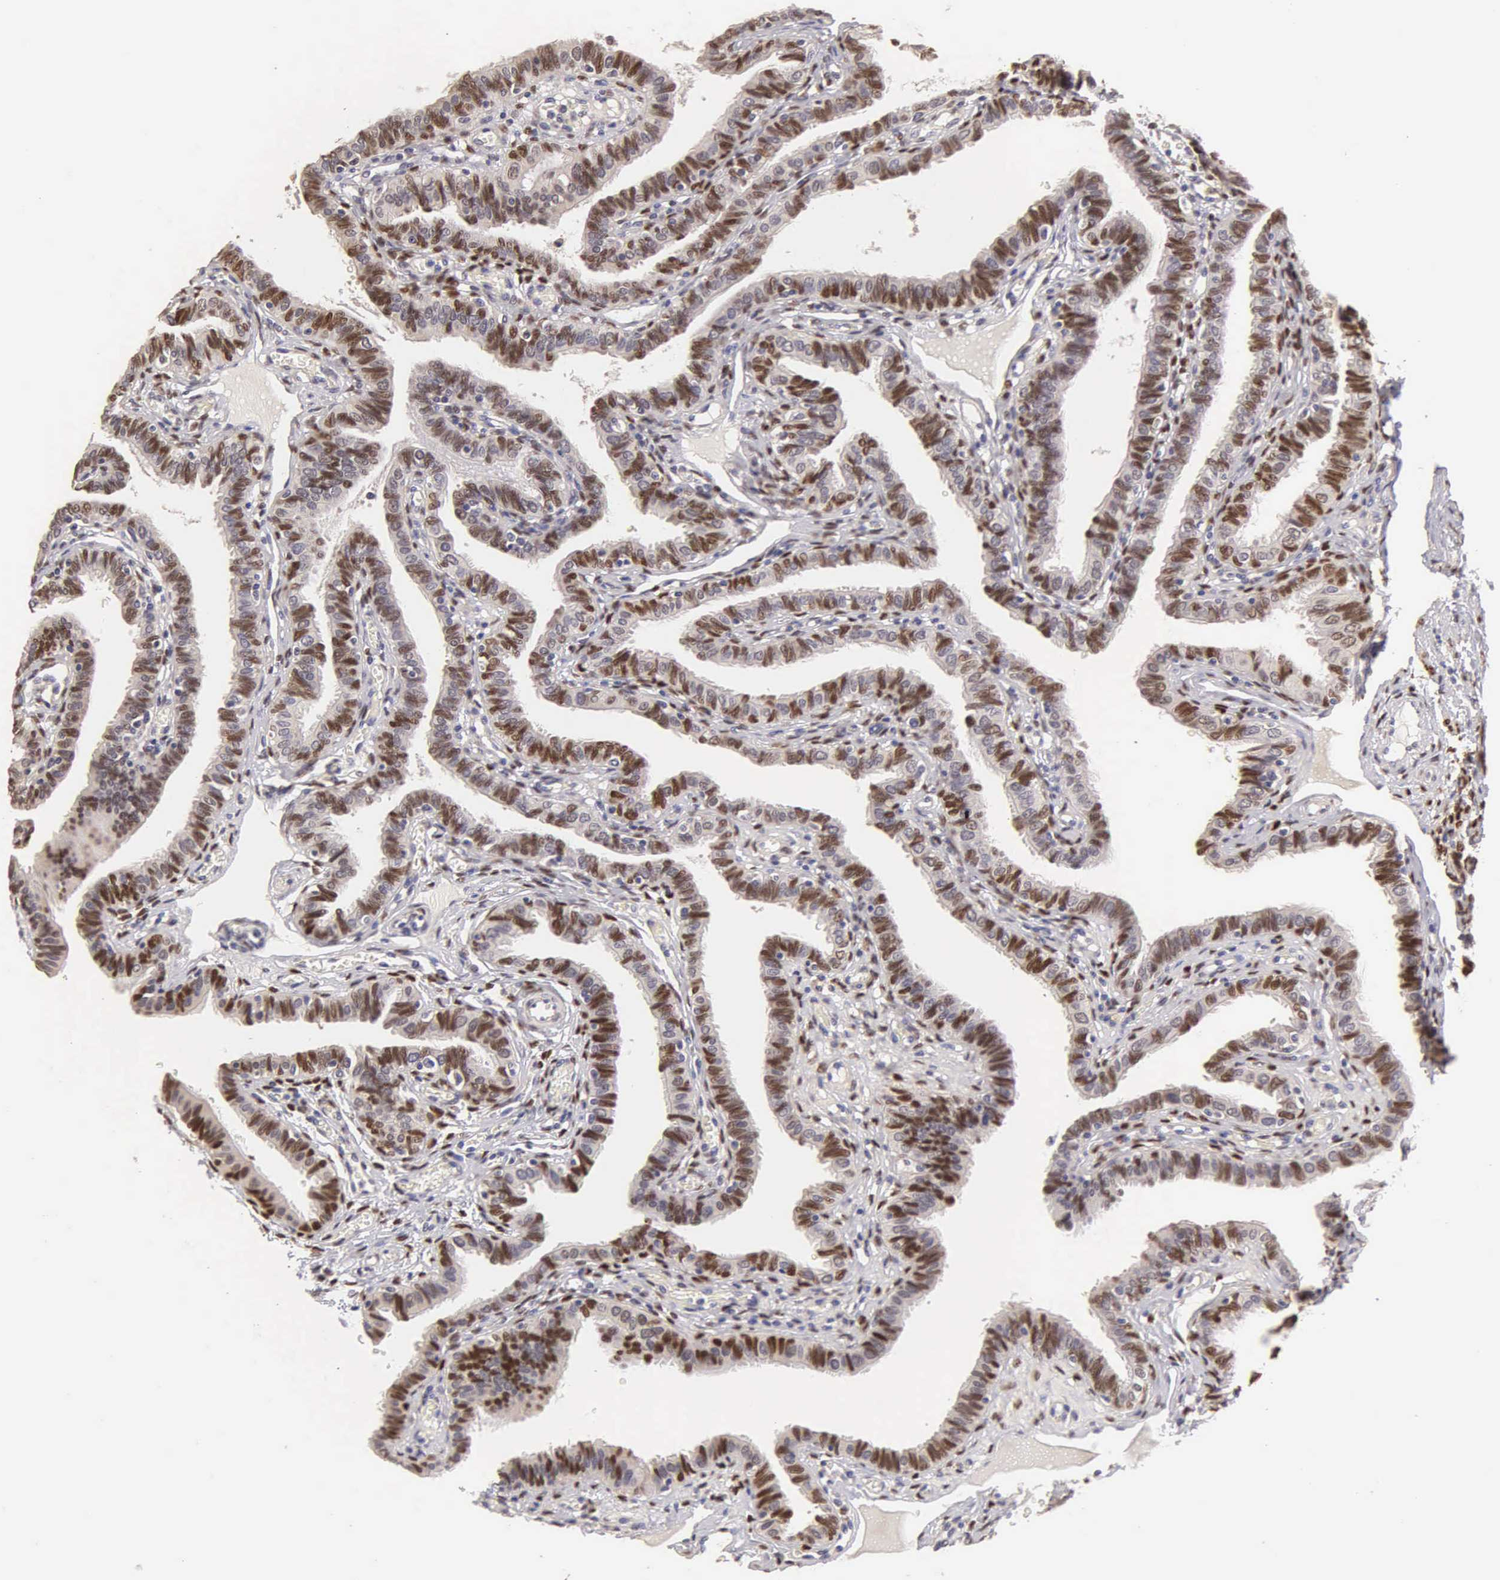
{"staining": {"intensity": "strong", "quantity": ">75%", "location": "nuclear"}, "tissue": "fallopian tube", "cell_type": "Glandular cells", "image_type": "normal", "snomed": [{"axis": "morphology", "description": "Normal tissue, NOS"}, {"axis": "topography", "description": "Fallopian tube"}], "caption": "Fallopian tube stained with a brown dye reveals strong nuclear positive expression in approximately >75% of glandular cells.", "gene": "ESR1", "patient": {"sex": "female", "age": 38}}